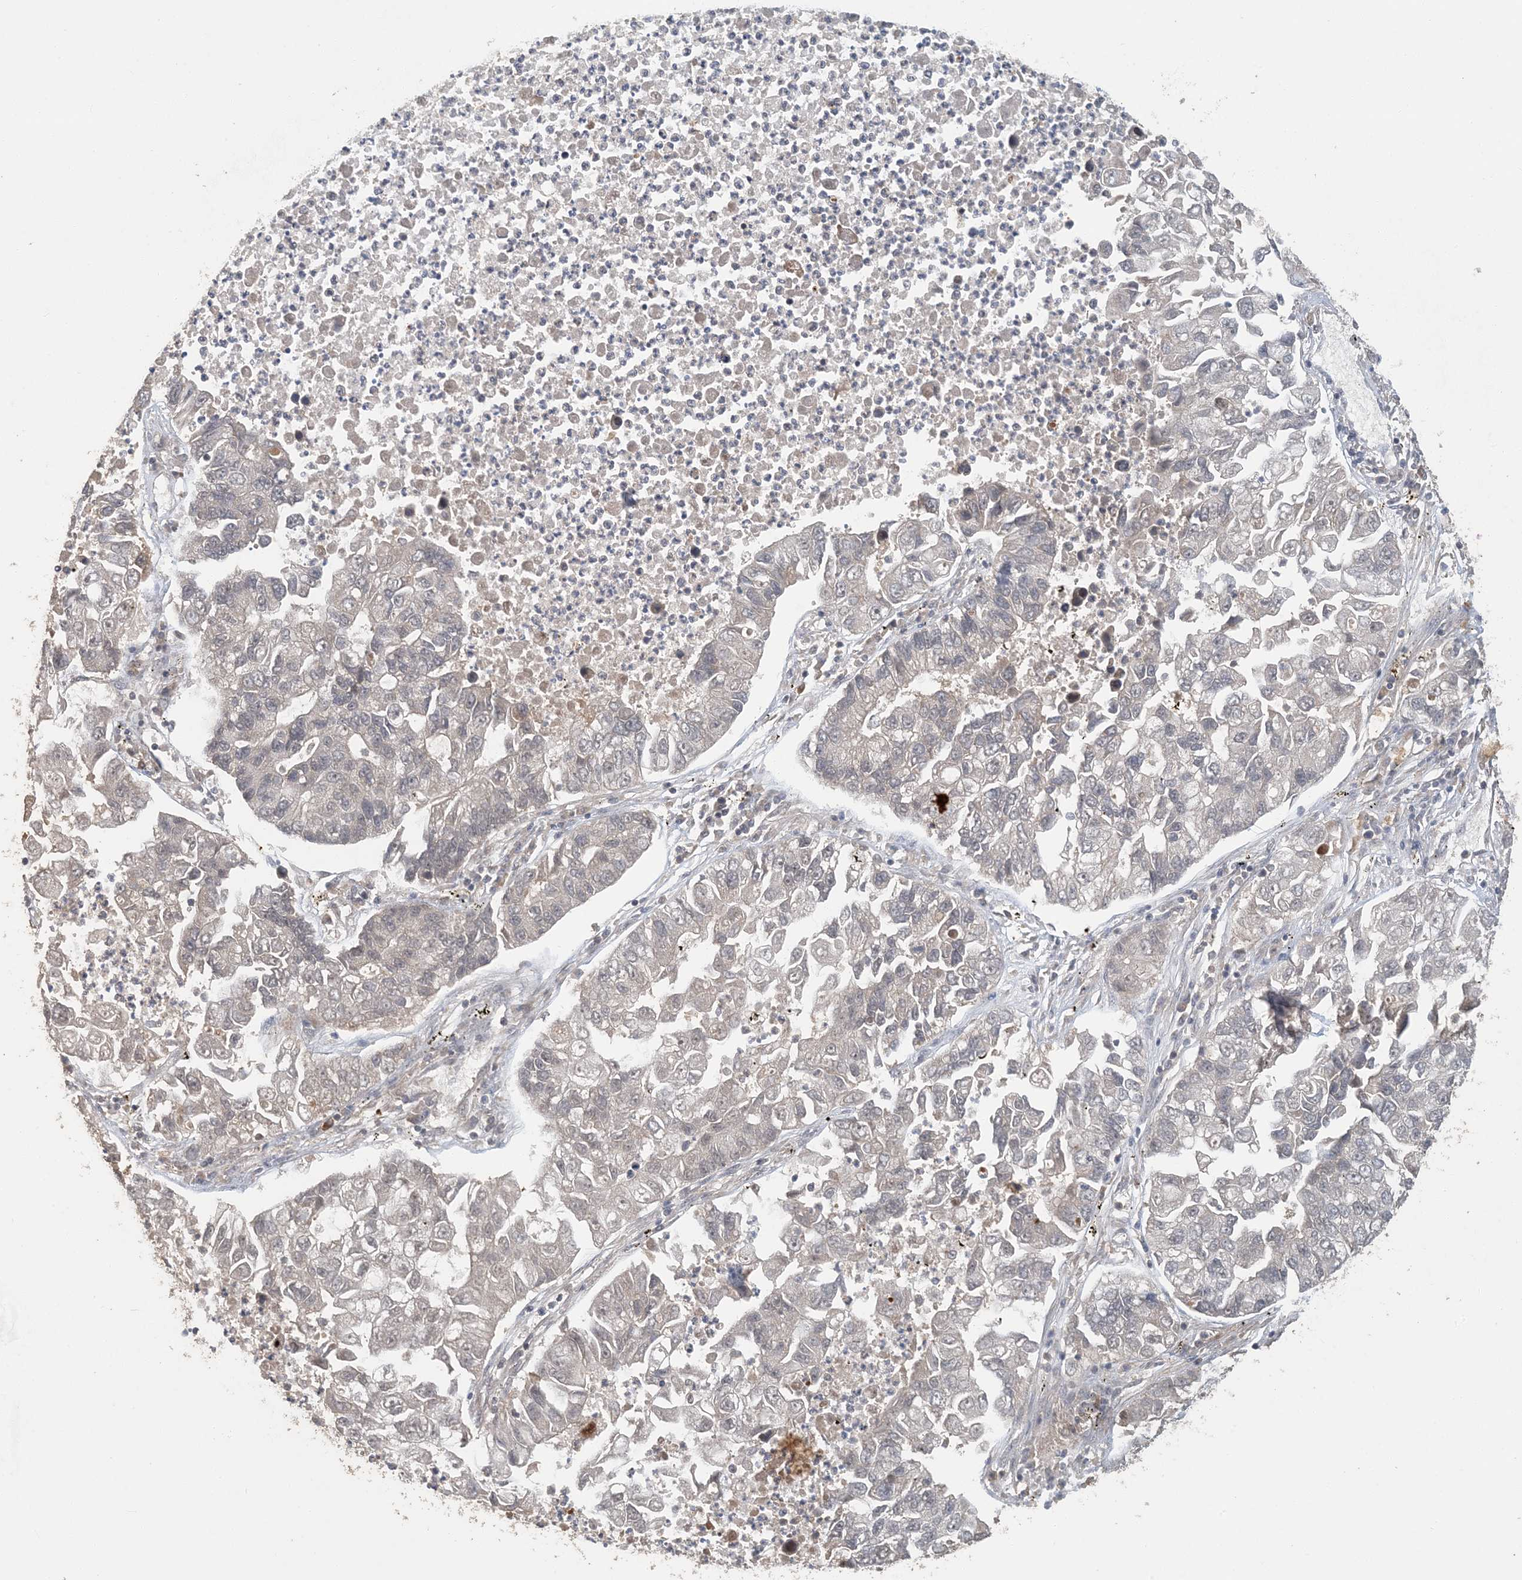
{"staining": {"intensity": "negative", "quantity": "none", "location": "none"}, "tissue": "lung cancer", "cell_type": "Tumor cells", "image_type": "cancer", "snomed": [{"axis": "morphology", "description": "Adenocarcinoma, NOS"}, {"axis": "topography", "description": "Lung"}], "caption": "Lung adenocarcinoma was stained to show a protein in brown. There is no significant expression in tumor cells.", "gene": "ATP13A2", "patient": {"sex": "female", "age": 51}}